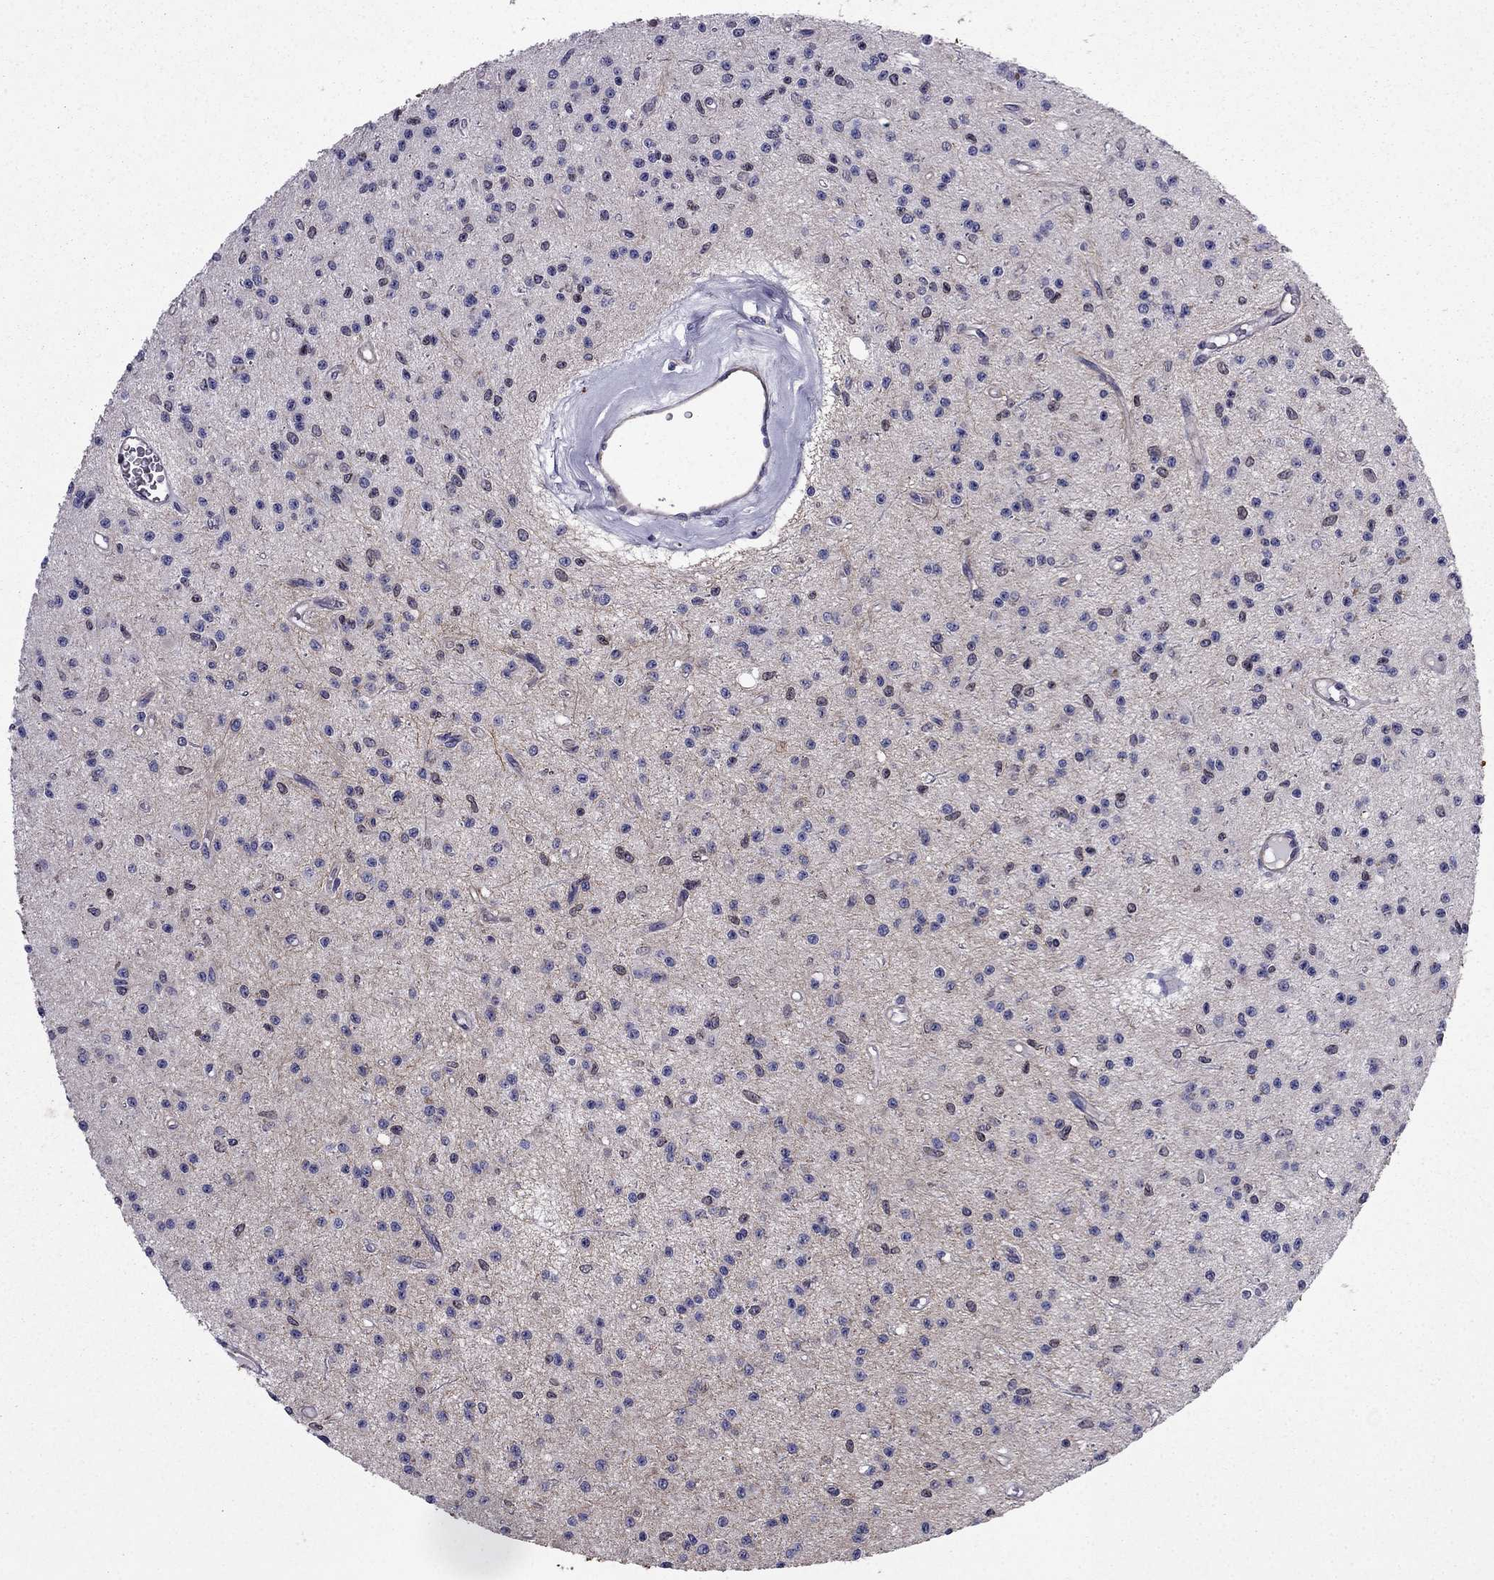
{"staining": {"intensity": "negative", "quantity": "none", "location": "none"}, "tissue": "glioma", "cell_type": "Tumor cells", "image_type": "cancer", "snomed": [{"axis": "morphology", "description": "Glioma, malignant, Low grade"}, {"axis": "topography", "description": "Brain"}], "caption": "This is a micrograph of IHC staining of malignant glioma (low-grade), which shows no expression in tumor cells. (DAB IHC with hematoxylin counter stain).", "gene": "CDC42BPA", "patient": {"sex": "female", "age": 45}}